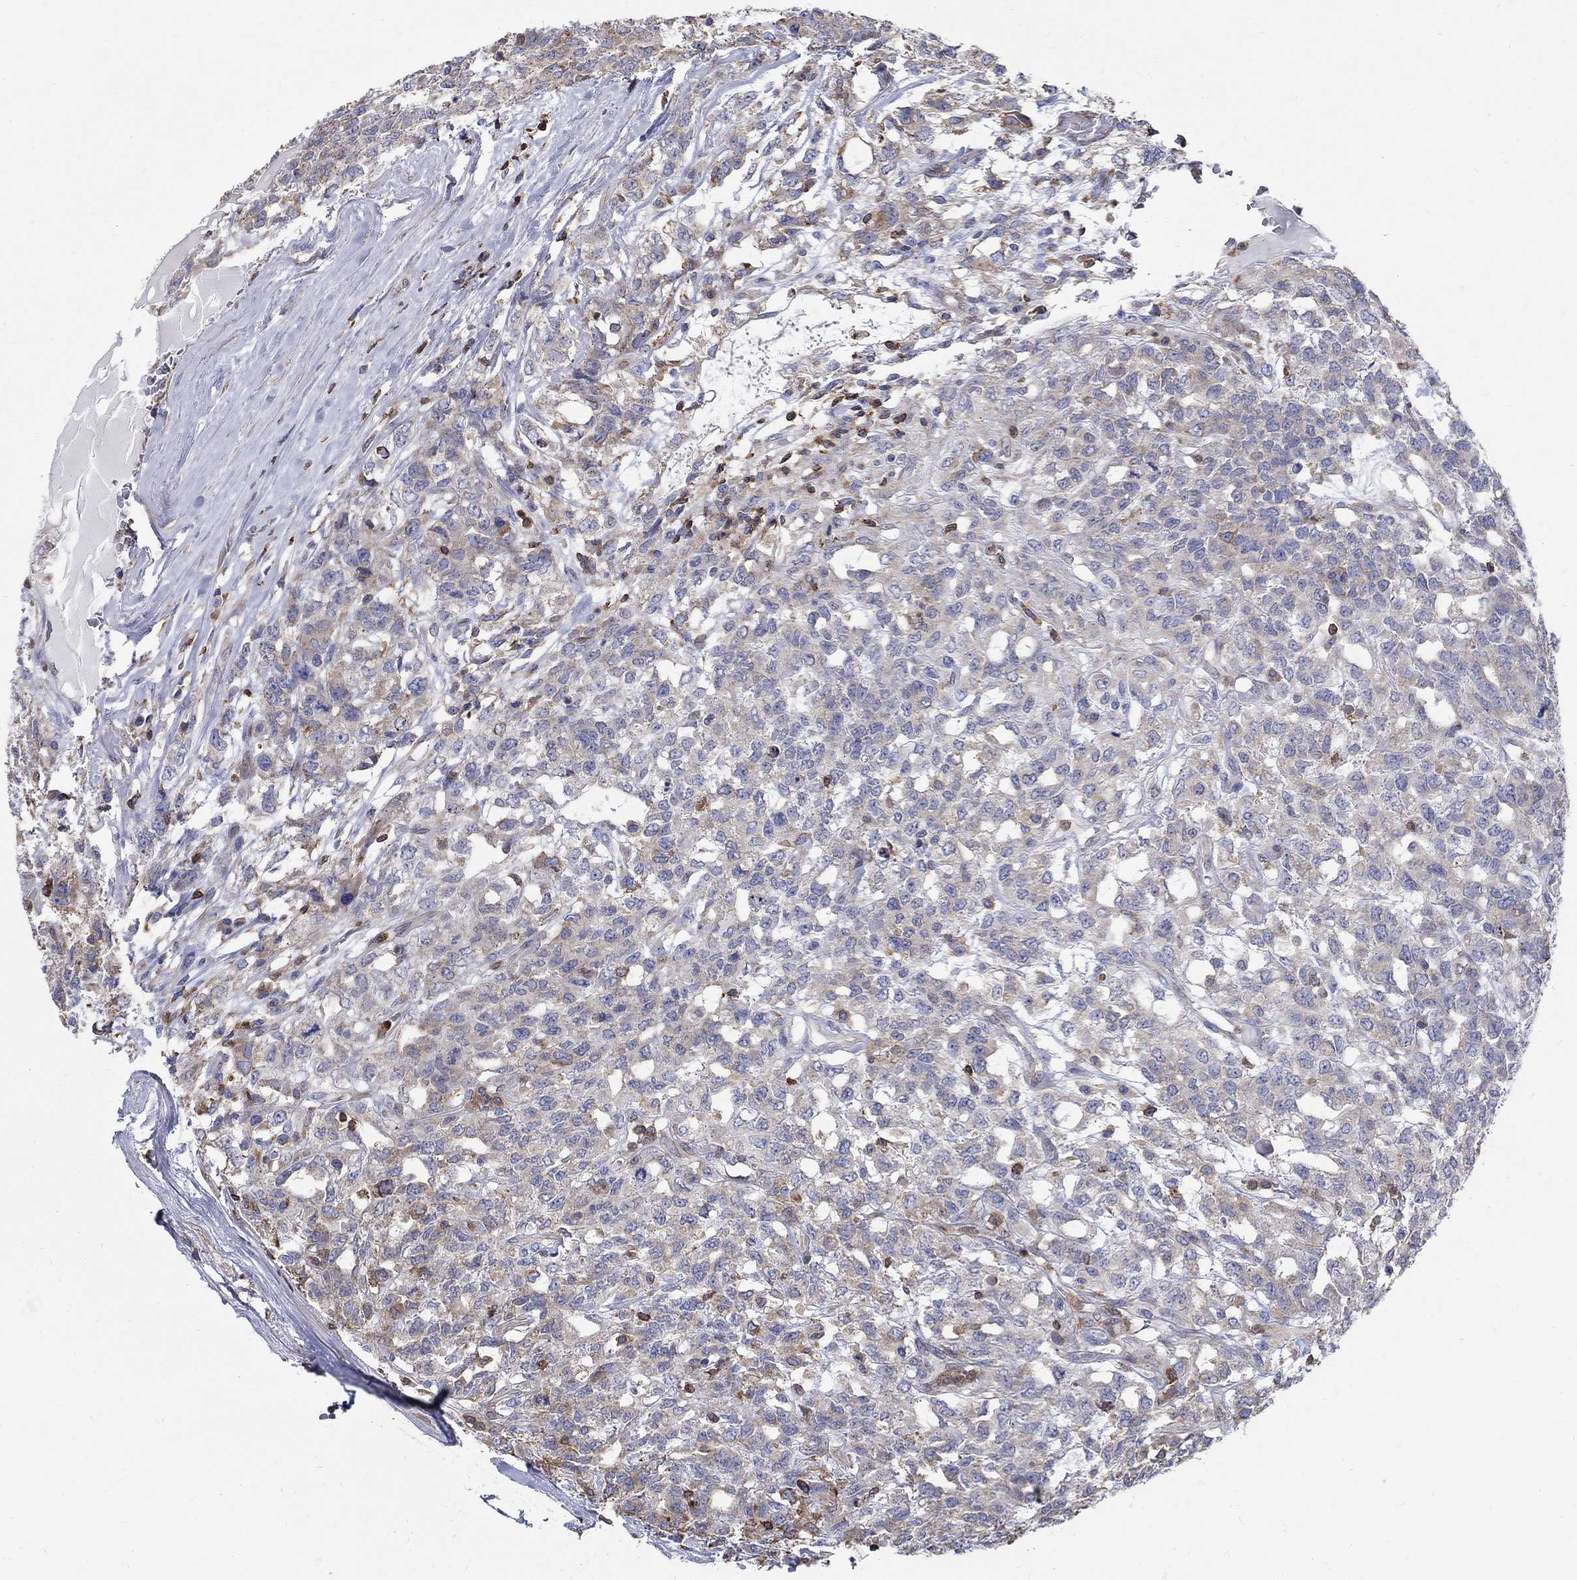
{"staining": {"intensity": "weak", "quantity": "25%-75%", "location": "cytoplasmic/membranous"}, "tissue": "testis cancer", "cell_type": "Tumor cells", "image_type": "cancer", "snomed": [{"axis": "morphology", "description": "Seminoma, NOS"}, {"axis": "topography", "description": "Testis"}], "caption": "Protein staining by IHC shows weak cytoplasmic/membranous staining in about 25%-75% of tumor cells in testis cancer (seminoma). Immunohistochemistry stains the protein of interest in brown and the nuclei are stained blue.", "gene": "AGAP2", "patient": {"sex": "male", "age": 52}}